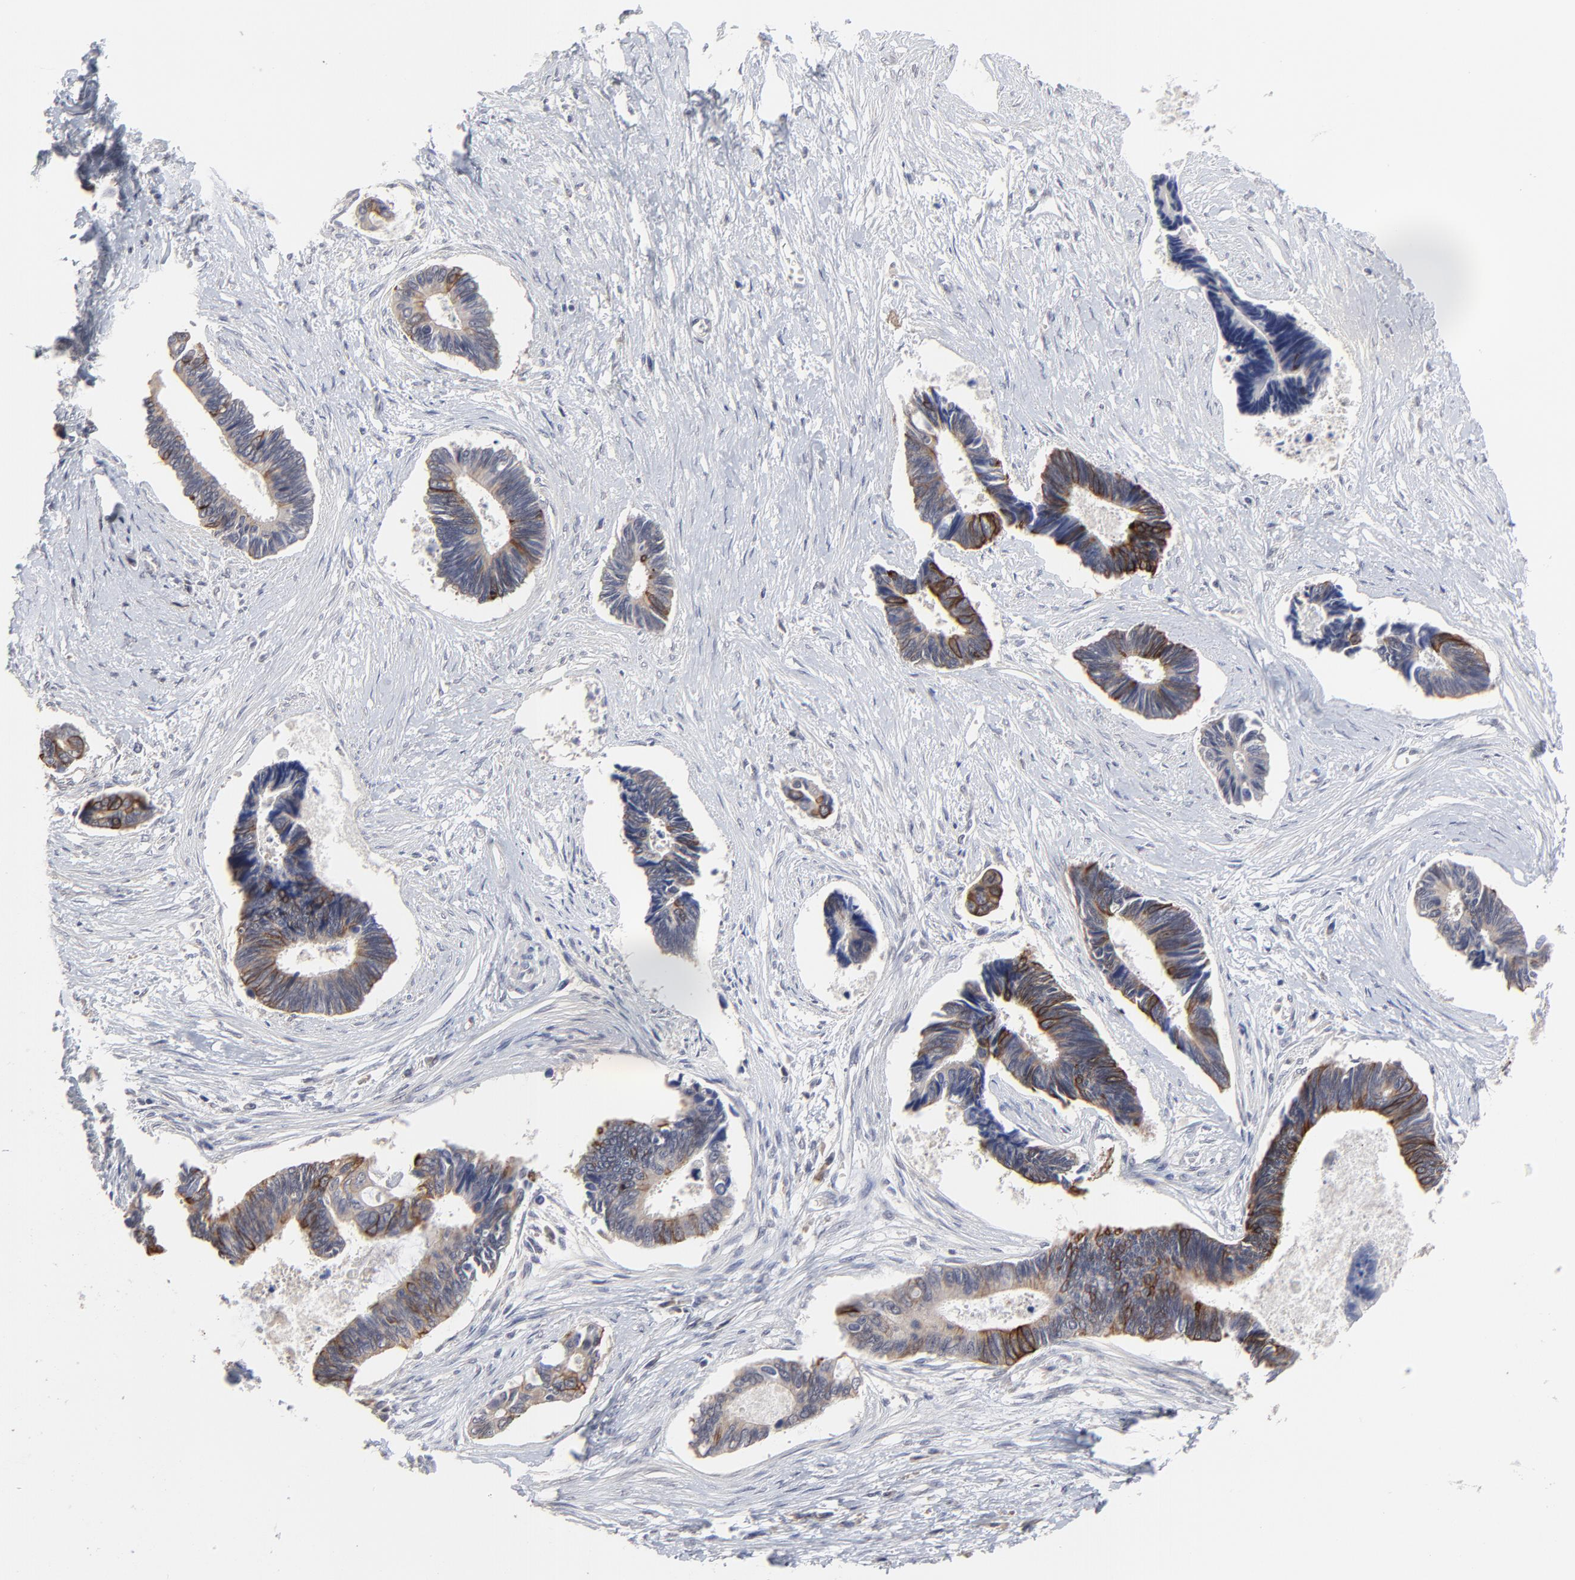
{"staining": {"intensity": "strong", "quantity": "<25%", "location": "cytoplasmic/membranous"}, "tissue": "pancreatic cancer", "cell_type": "Tumor cells", "image_type": "cancer", "snomed": [{"axis": "morphology", "description": "Adenocarcinoma, NOS"}, {"axis": "topography", "description": "Pancreas"}], "caption": "Pancreatic cancer (adenocarcinoma) stained with IHC demonstrates strong cytoplasmic/membranous positivity in approximately <25% of tumor cells.", "gene": "FAM199X", "patient": {"sex": "female", "age": 70}}